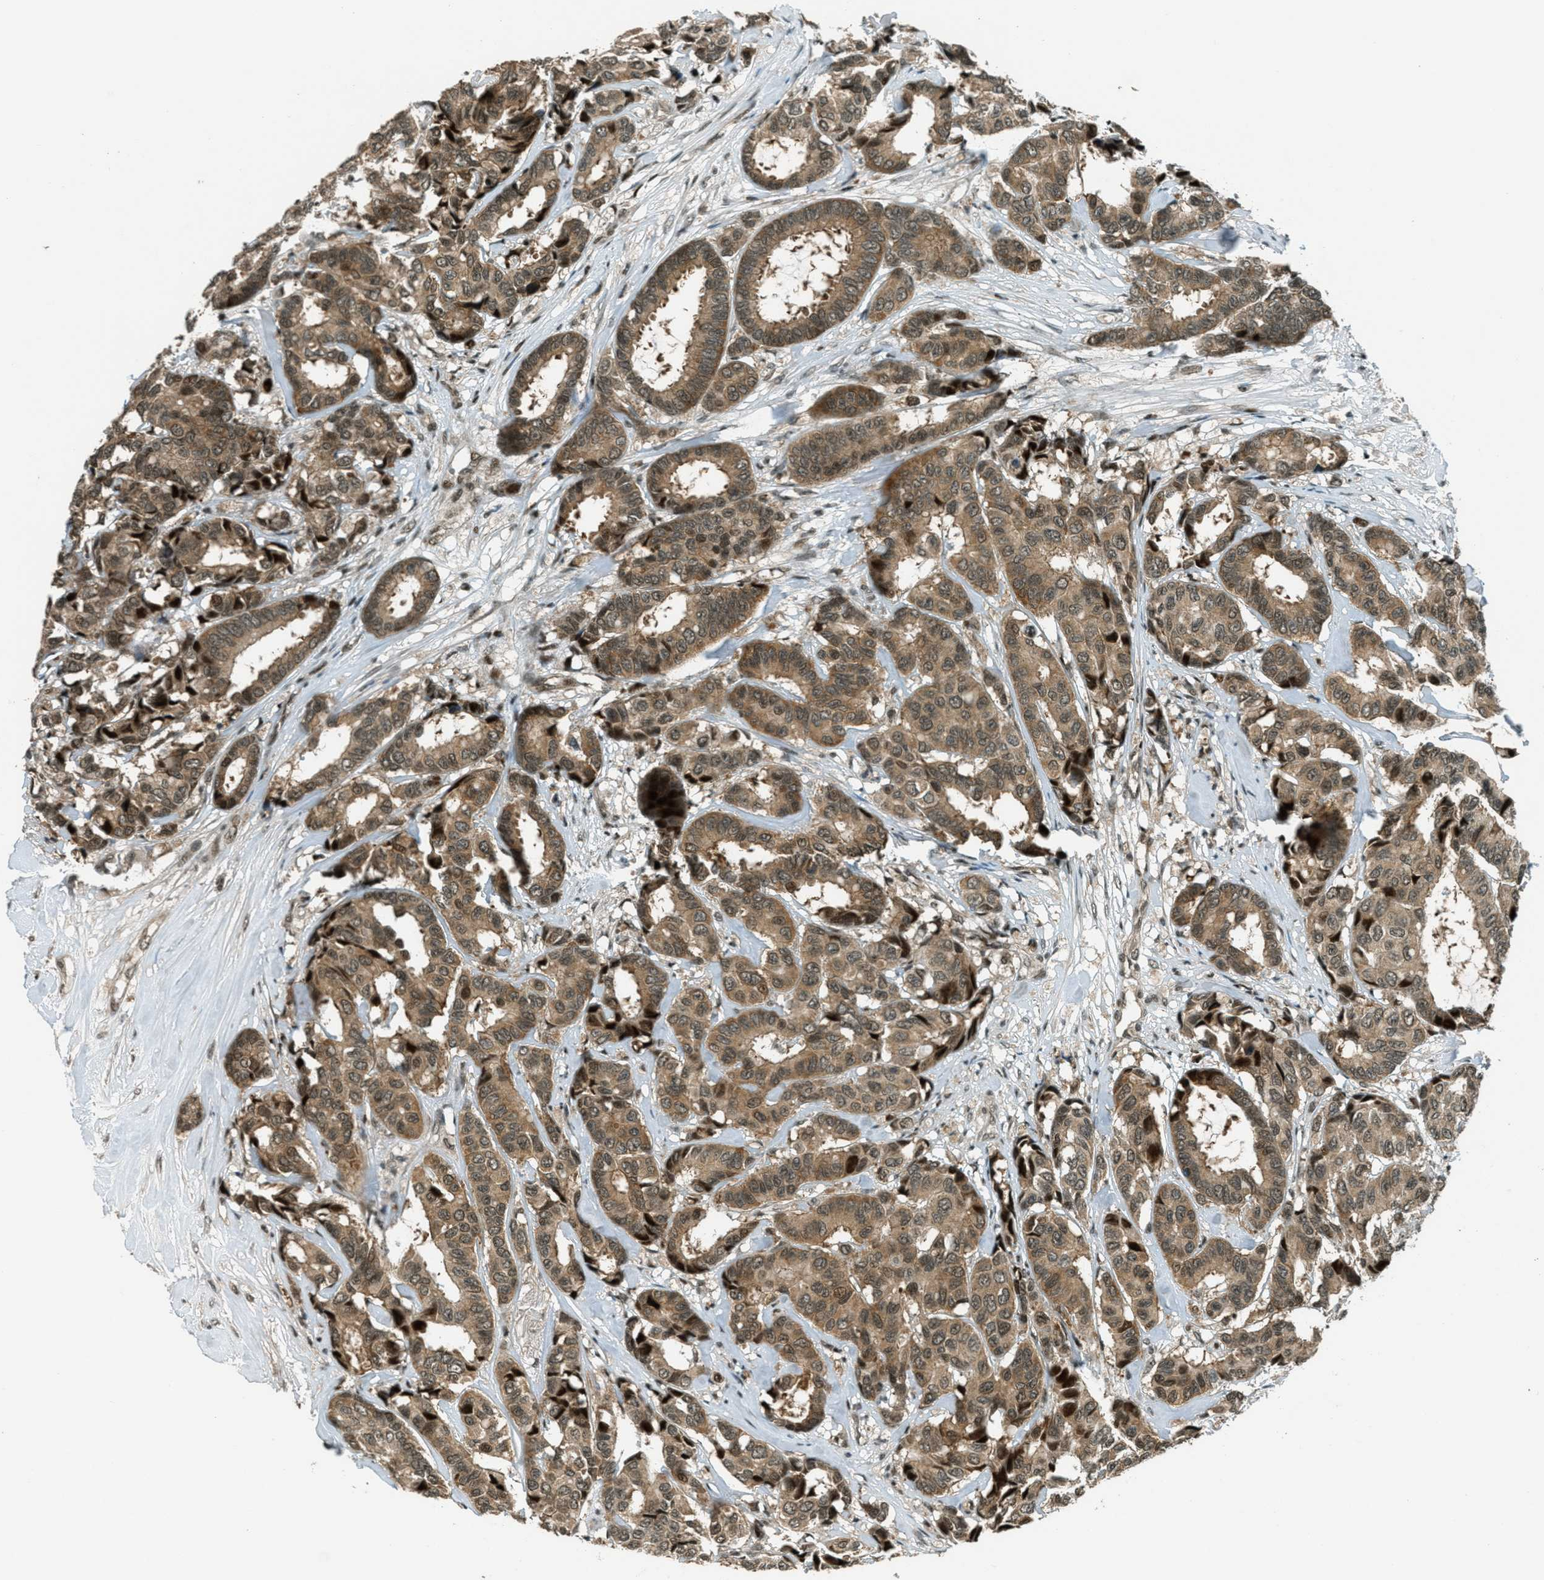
{"staining": {"intensity": "moderate", "quantity": ">75%", "location": "cytoplasmic/membranous,nuclear"}, "tissue": "breast cancer", "cell_type": "Tumor cells", "image_type": "cancer", "snomed": [{"axis": "morphology", "description": "Duct carcinoma"}, {"axis": "topography", "description": "Breast"}], "caption": "An image of breast cancer stained for a protein displays moderate cytoplasmic/membranous and nuclear brown staining in tumor cells.", "gene": "FOXM1", "patient": {"sex": "female", "age": 87}}